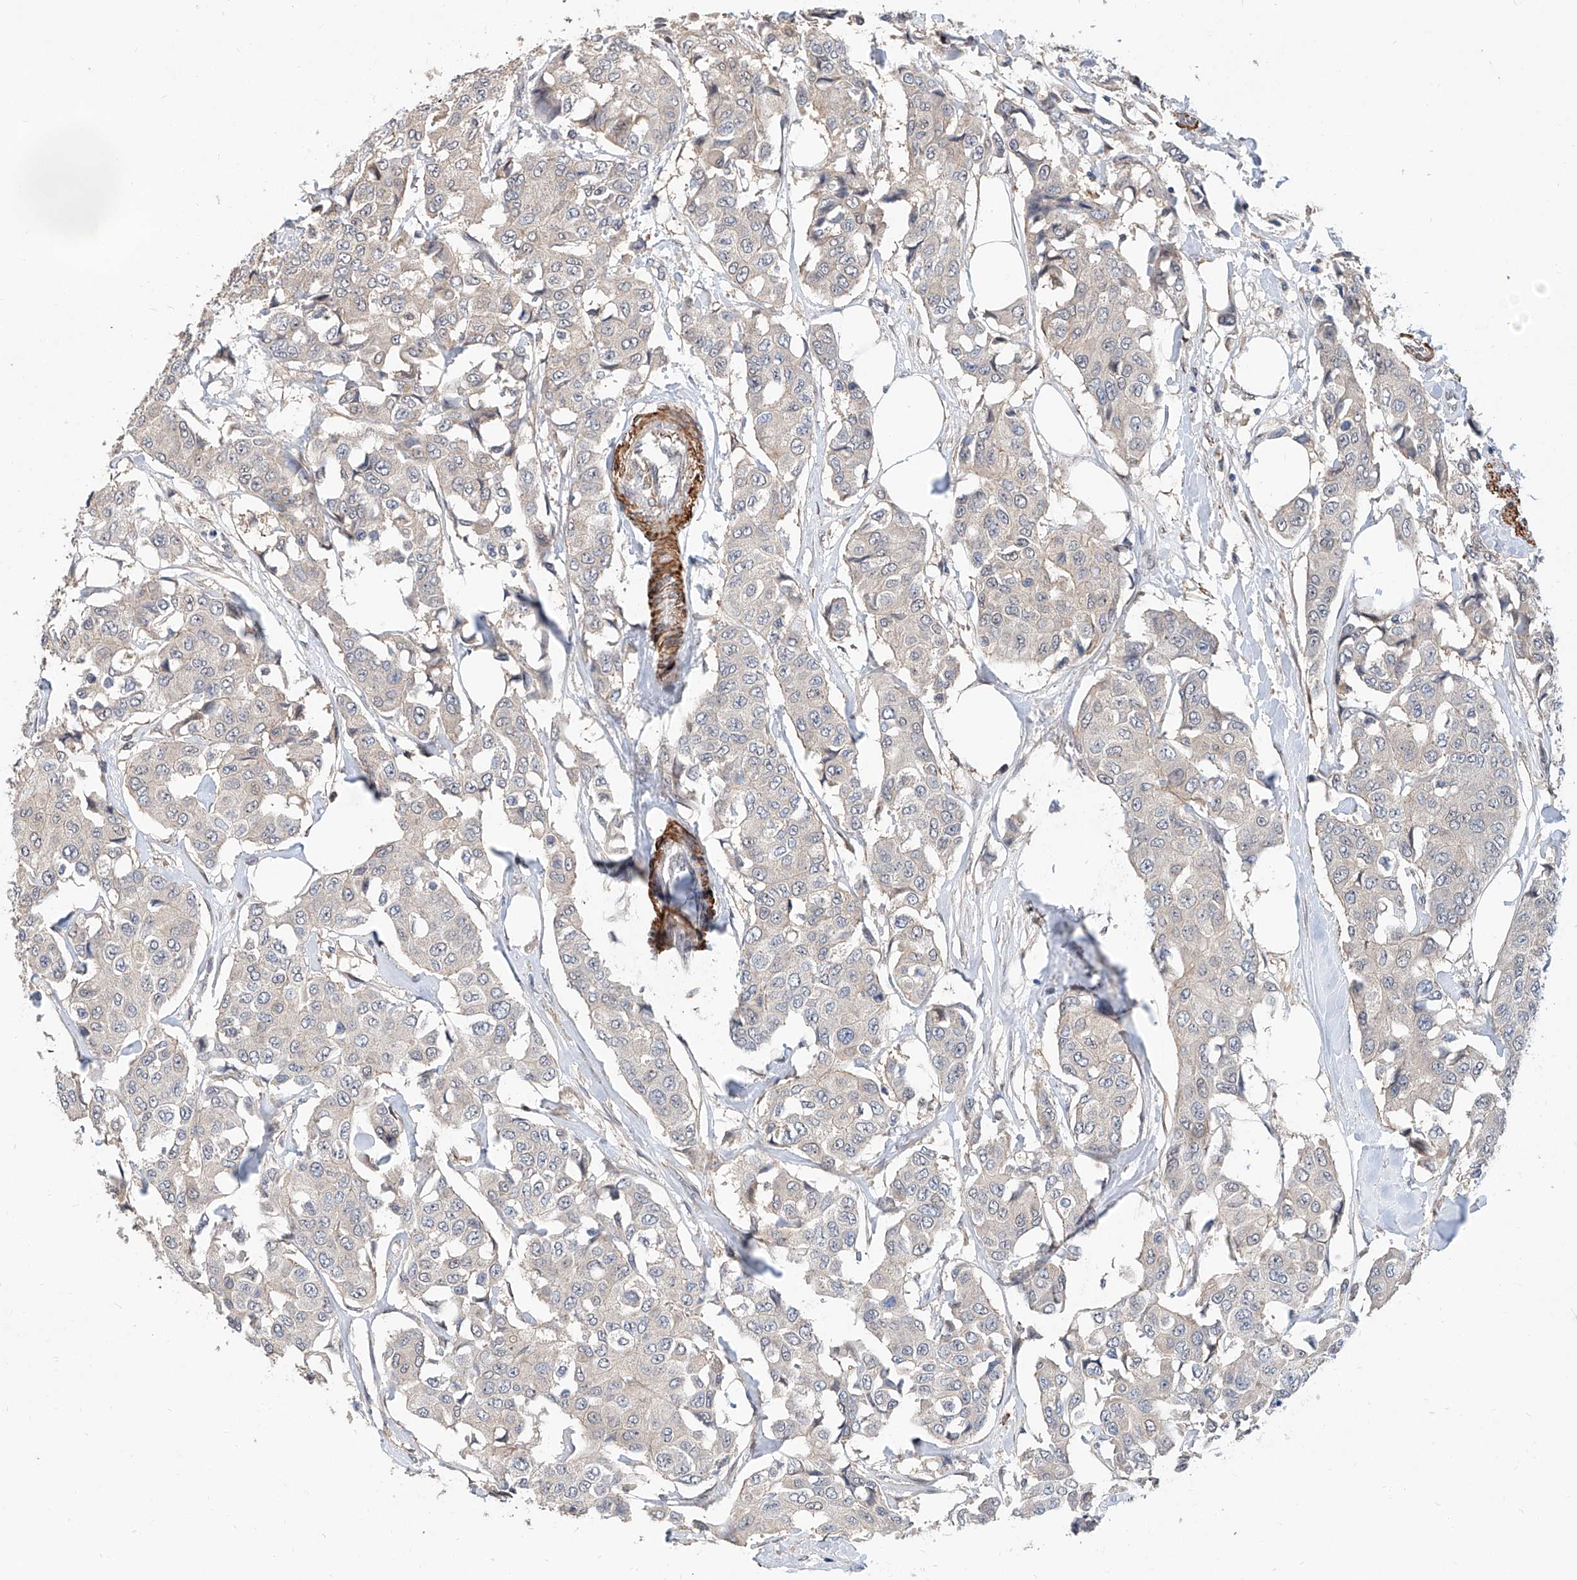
{"staining": {"intensity": "negative", "quantity": "none", "location": "none"}, "tissue": "breast cancer", "cell_type": "Tumor cells", "image_type": "cancer", "snomed": [{"axis": "morphology", "description": "Duct carcinoma"}, {"axis": "topography", "description": "Breast"}], "caption": "This is a micrograph of immunohistochemistry staining of infiltrating ductal carcinoma (breast), which shows no positivity in tumor cells. (Brightfield microscopy of DAB (3,3'-diaminobenzidine) immunohistochemistry at high magnification).", "gene": "MAGEE2", "patient": {"sex": "female", "age": 80}}